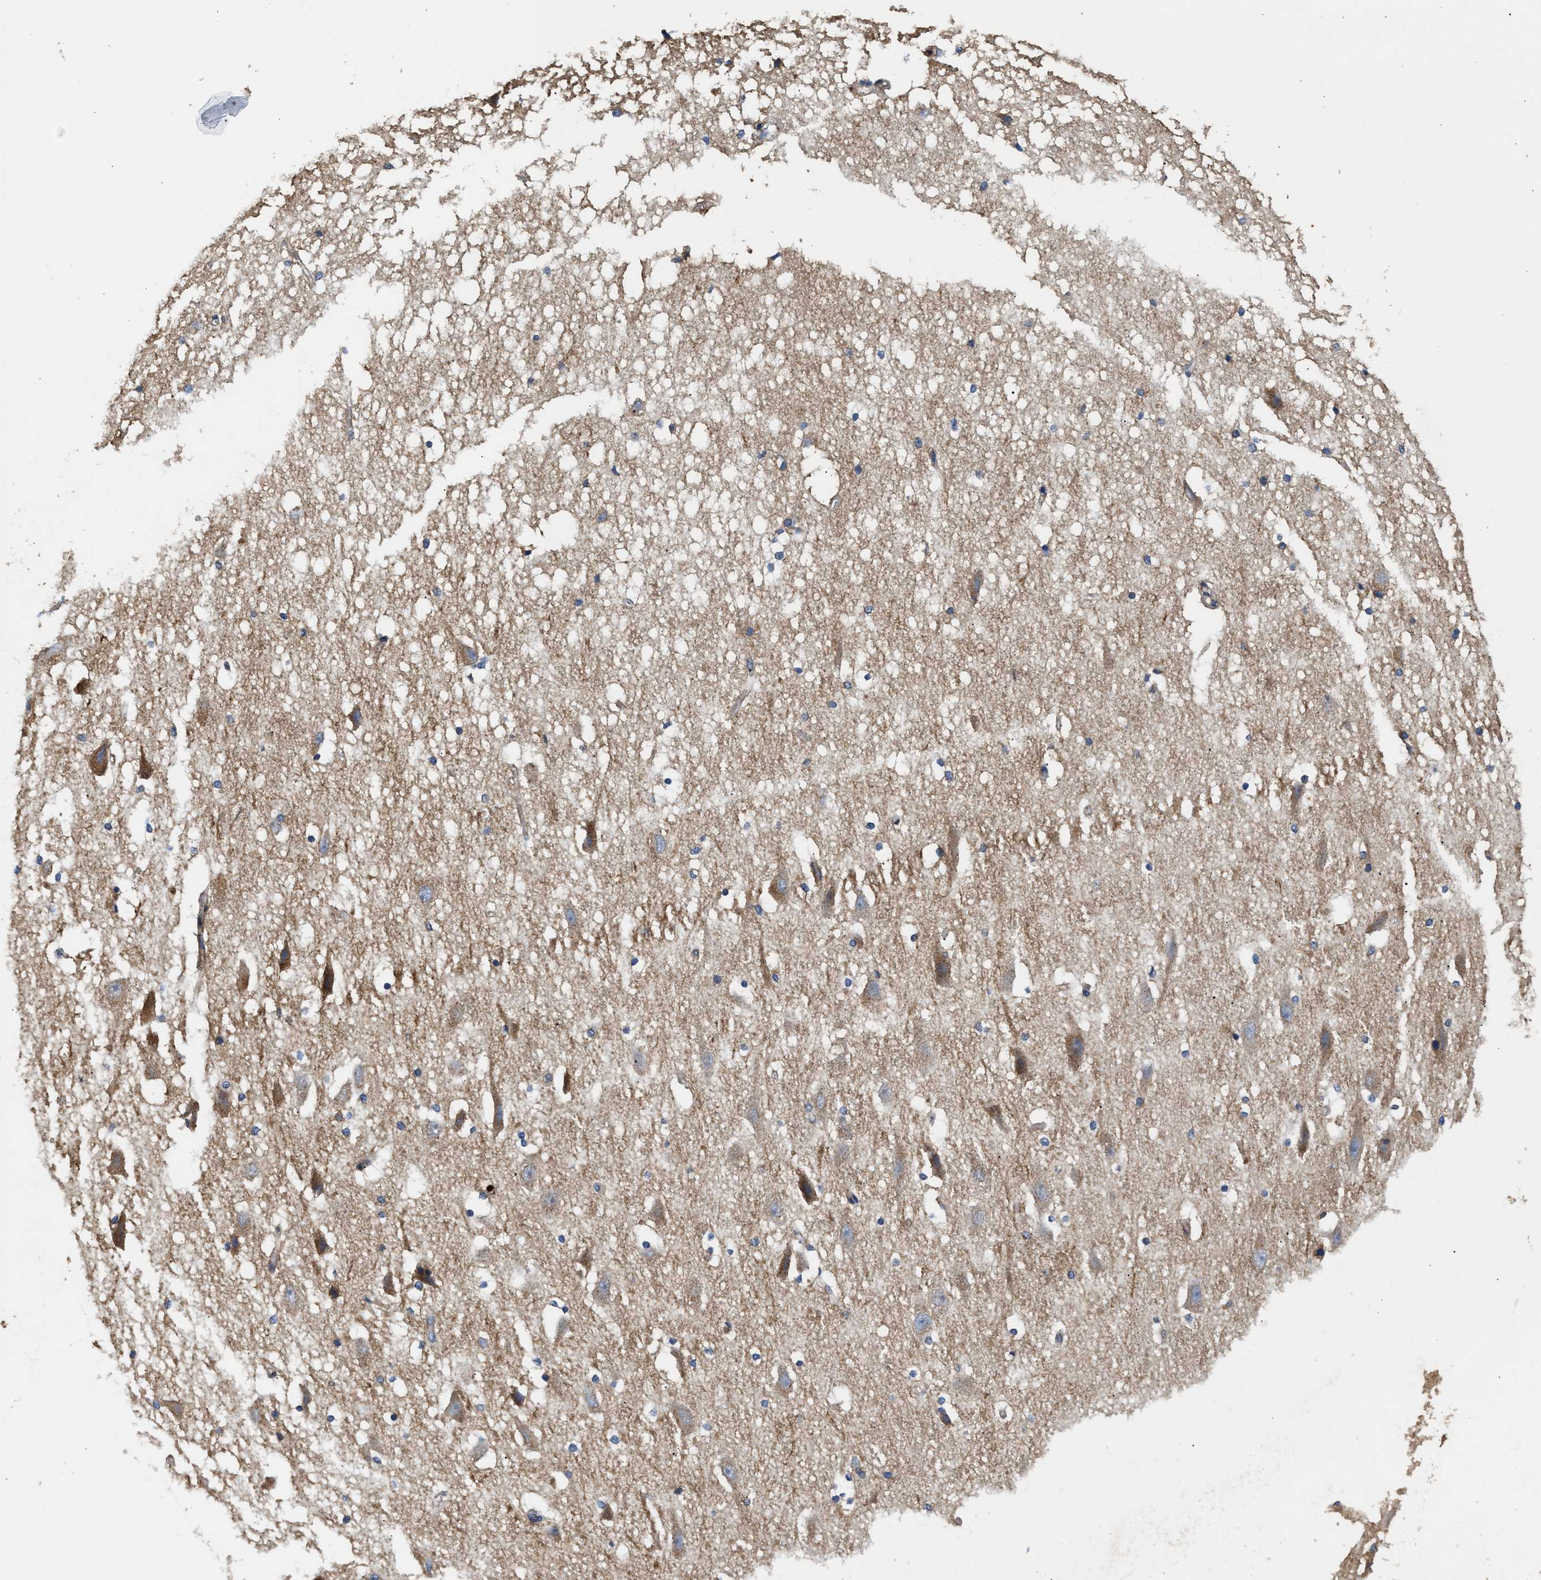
{"staining": {"intensity": "weak", "quantity": ">75%", "location": "cytoplasmic/membranous"}, "tissue": "hippocampus", "cell_type": "Glial cells", "image_type": "normal", "snomed": [{"axis": "morphology", "description": "Normal tissue, NOS"}, {"axis": "topography", "description": "Hippocampus"}], "caption": "Immunohistochemistry histopathology image of benign hippocampus stained for a protein (brown), which displays low levels of weak cytoplasmic/membranous expression in about >75% of glial cells.", "gene": "KLB", "patient": {"sex": "female", "age": 19}}